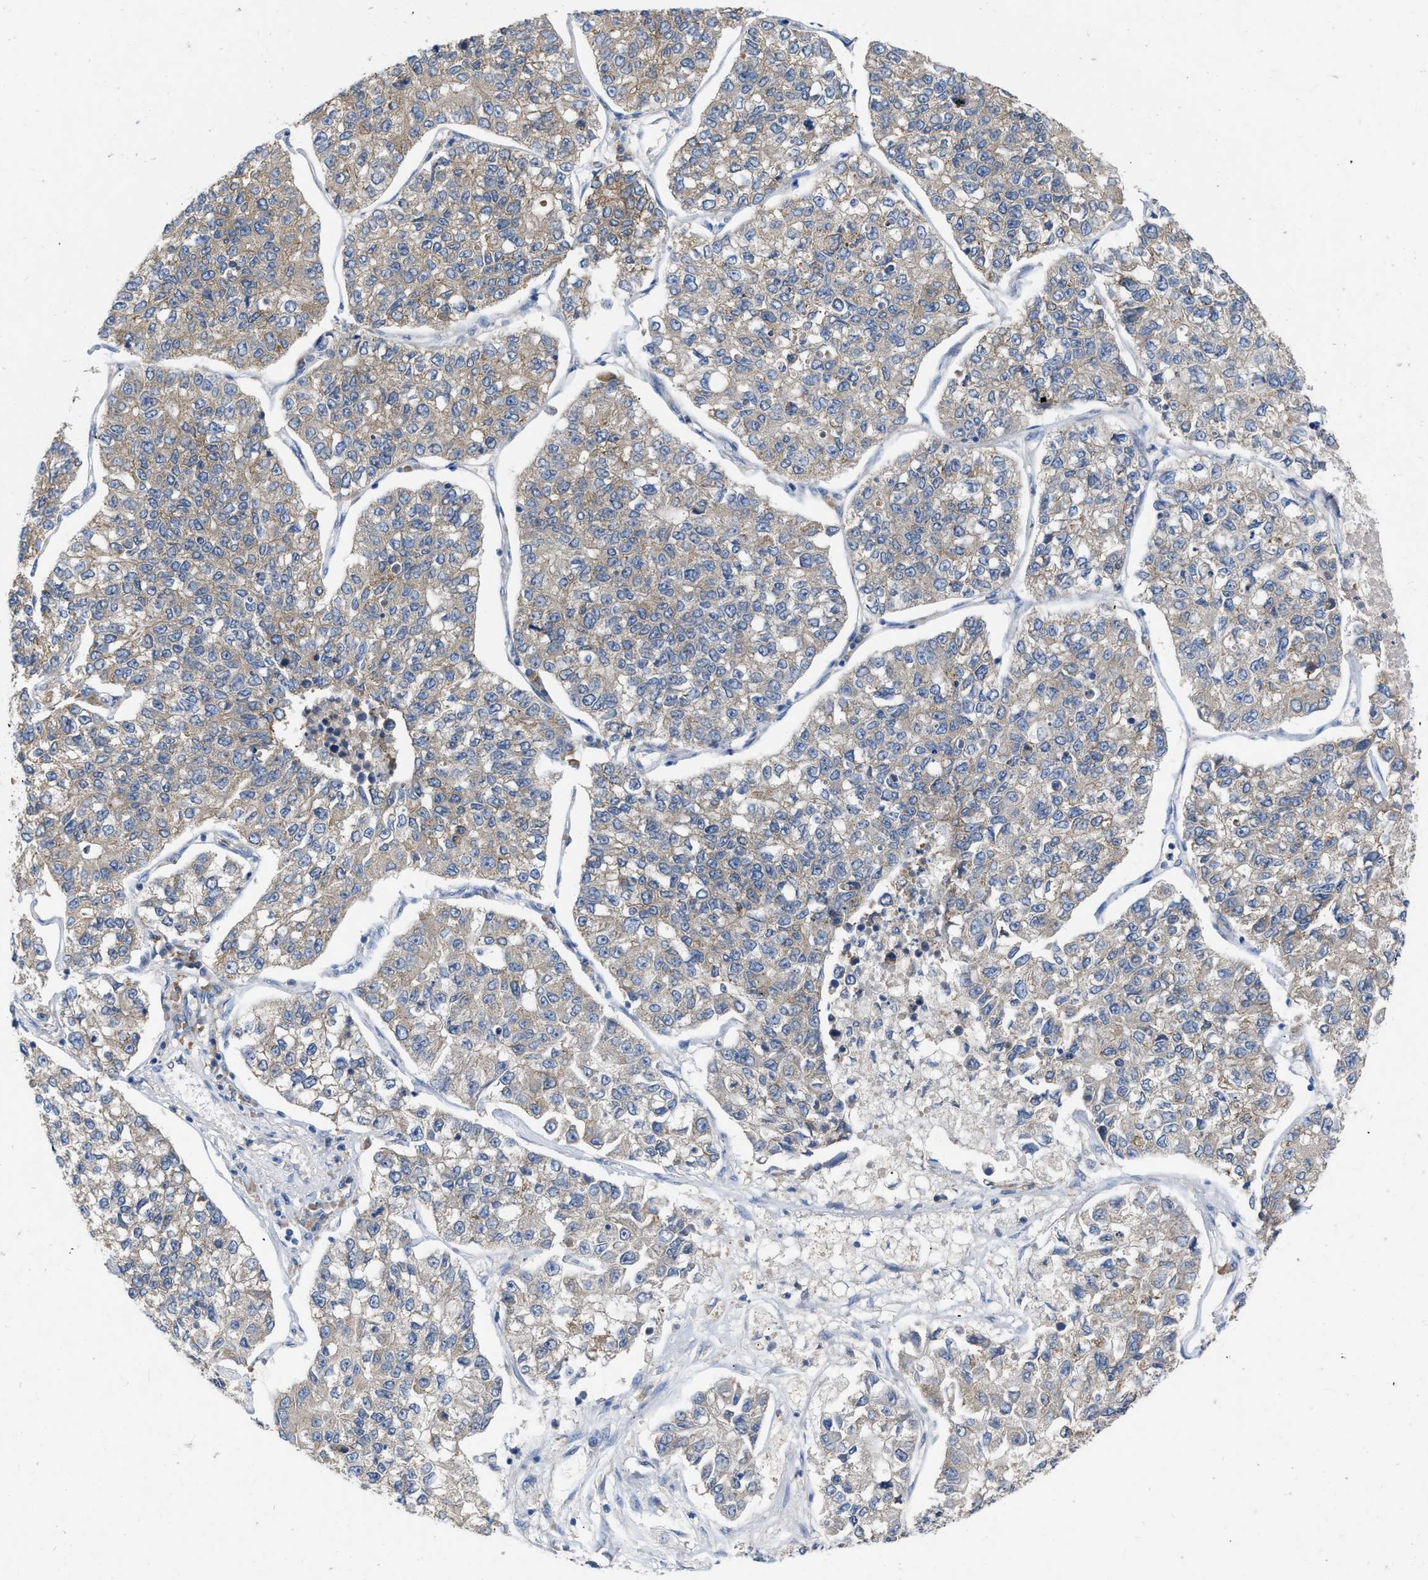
{"staining": {"intensity": "weak", "quantity": ">75%", "location": "cytoplasmic/membranous"}, "tissue": "lung cancer", "cell_type": "Tumor cells", "image_type": "cancer", "snomed": [{"axis": "morphology", "description": "Adenocarcinoma, NOS"}, {"axis": "topography", "description": "Lung"}], "caption": "Protein staining of adenocarcinoma (lung) tissue demonstrates weak cytoplasmic/membranous expression in approximately >75% of tumor cells.", "gene": "TMEM131", "patient": {"sex": "male", "age": 49}}